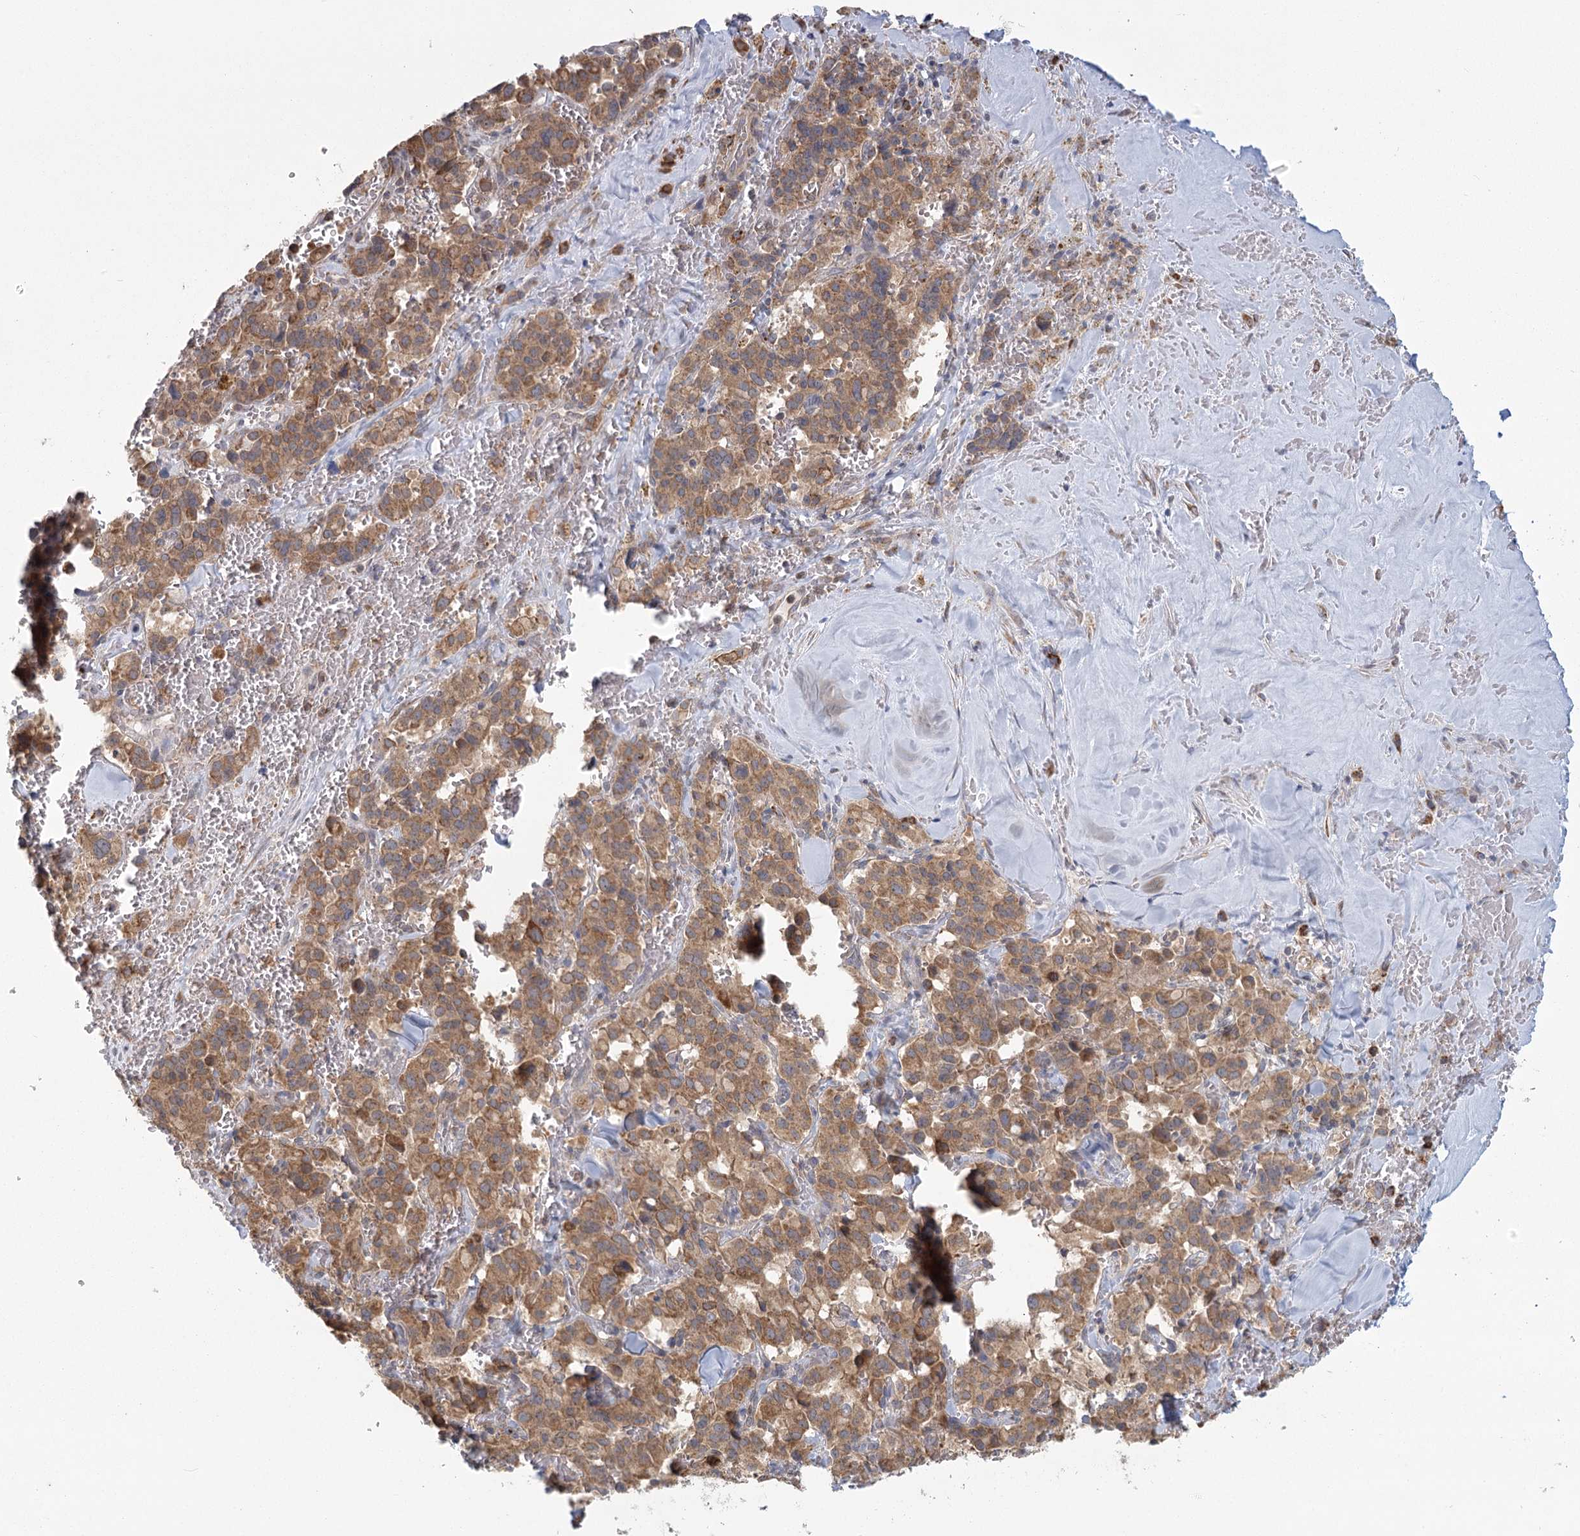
{"staining": {"intensity": "moderate", "quantity": ">75%", "location": "cytoplasmic/membranous"}, "tissue": "pancreatic cancer", "cell_type": "Tumor cells", "image_type": "cancer", "snomed": [{"axis": "morphology", "description": "Adenocarcinoma, NOS"}, {"axis": "topography", "description": "Pancreas"}], "caption": "Moderate cytoplasmic/membranous staining for a protein is present in approximately >75% of tumor cells of adenocarcinoma (pancreatic) using immunohistochemistry (IHC).", "gene": "LACTB", "patient": {"sex": "male", "age": 65}}